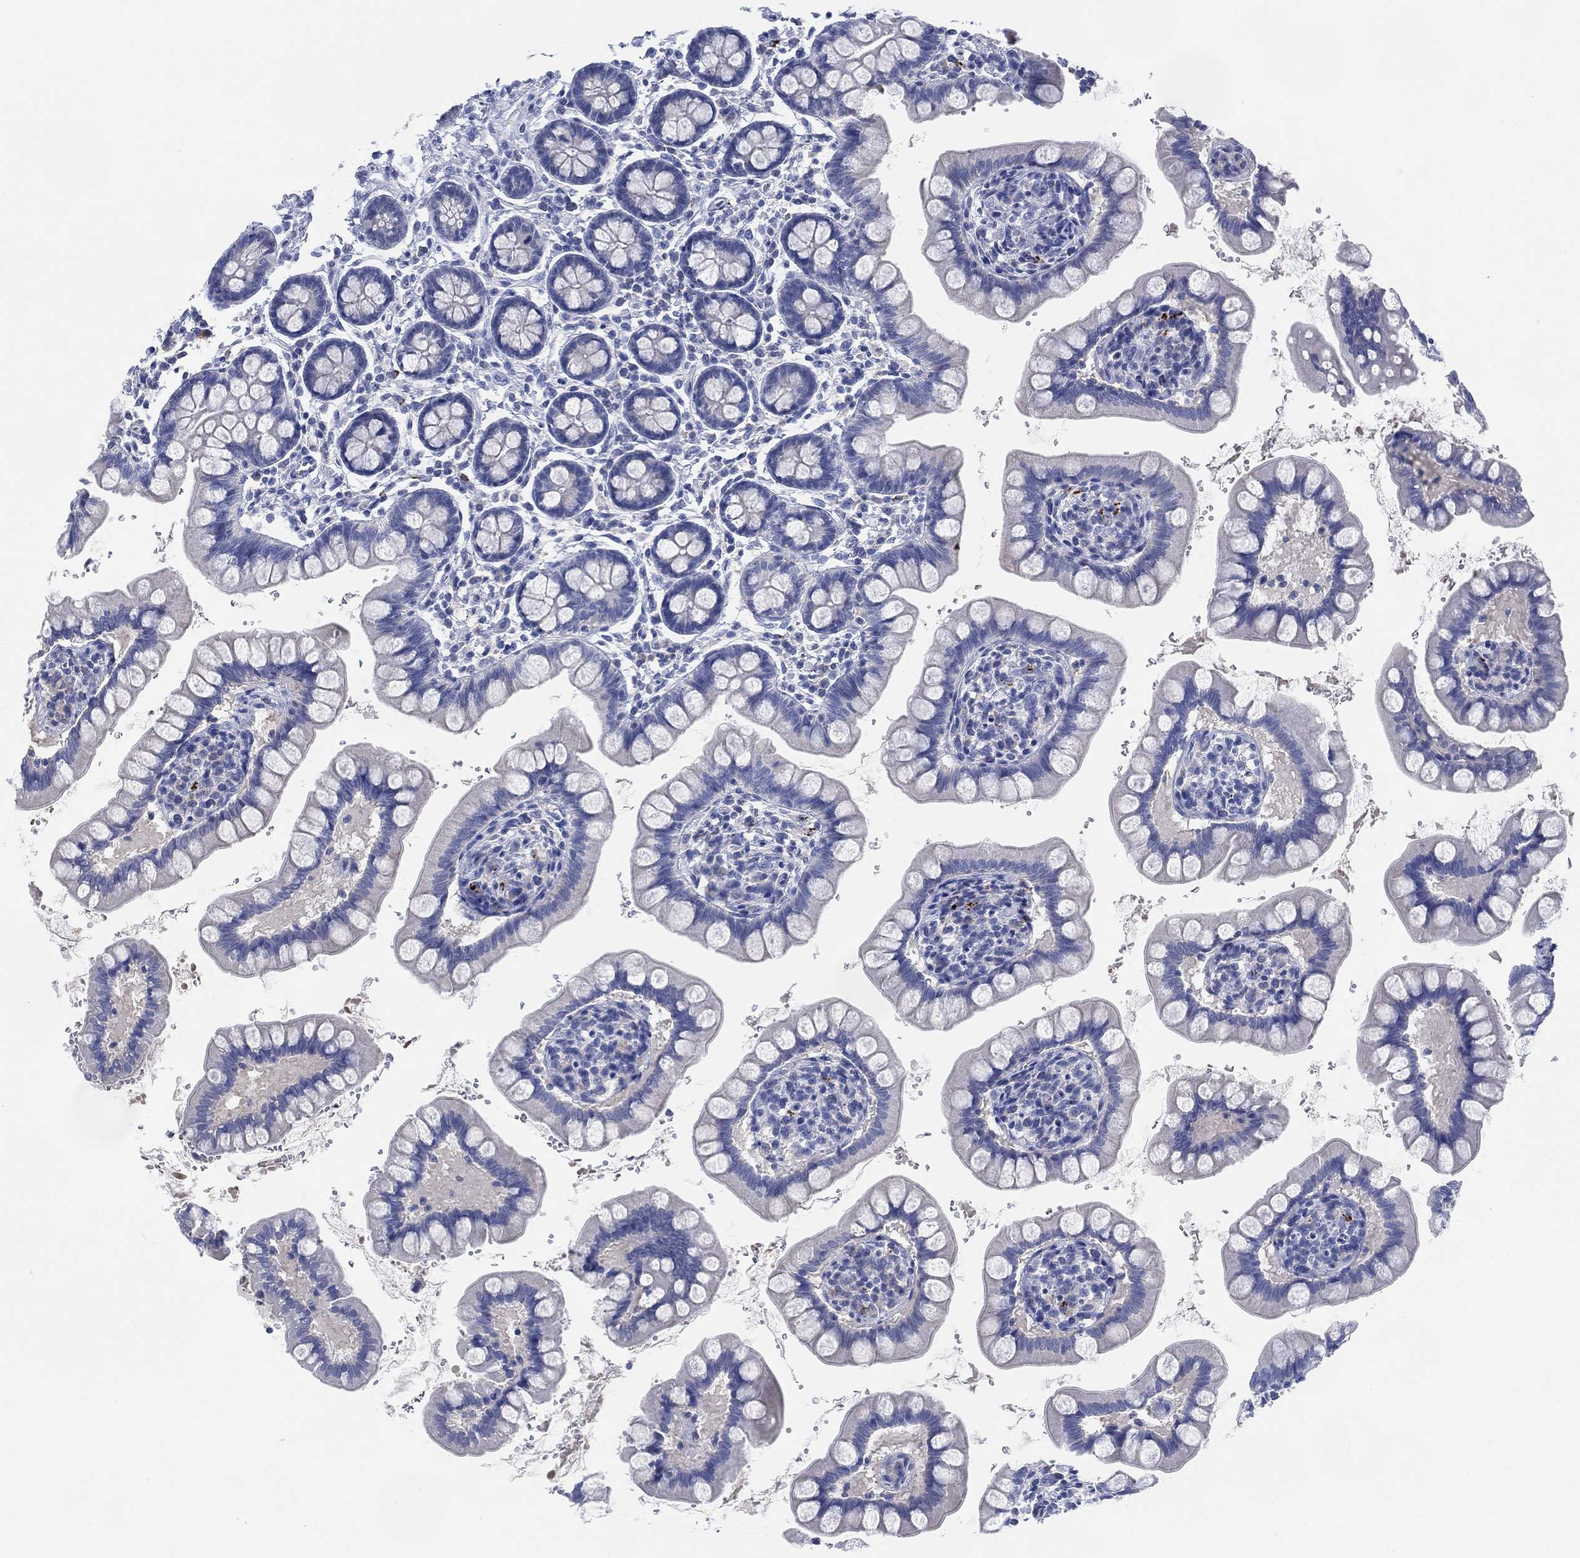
{"staining": {"intensity": "negative", "quantity": "none", "location": "none"}, "tissue": "small intestine", "cell_type": "Glandular cells", "image_type": "normal", "snomed": [{"axis": "morphology", "description": "Normal tissue, NOS"}, {"axis": "topography", "description": "Small intestine"}], "caption": "Glandular cells show no significant protein expression in benign small intestine. The staining was performed using DAB (3,3'-diaminobenzidine) to visualize the protein expression in brown, while the nuclei were stained in blue with hematoxylin (Magnification: 20x).", "gene": "ADAD2", "patient": {"sex": "female", "age": 56}}